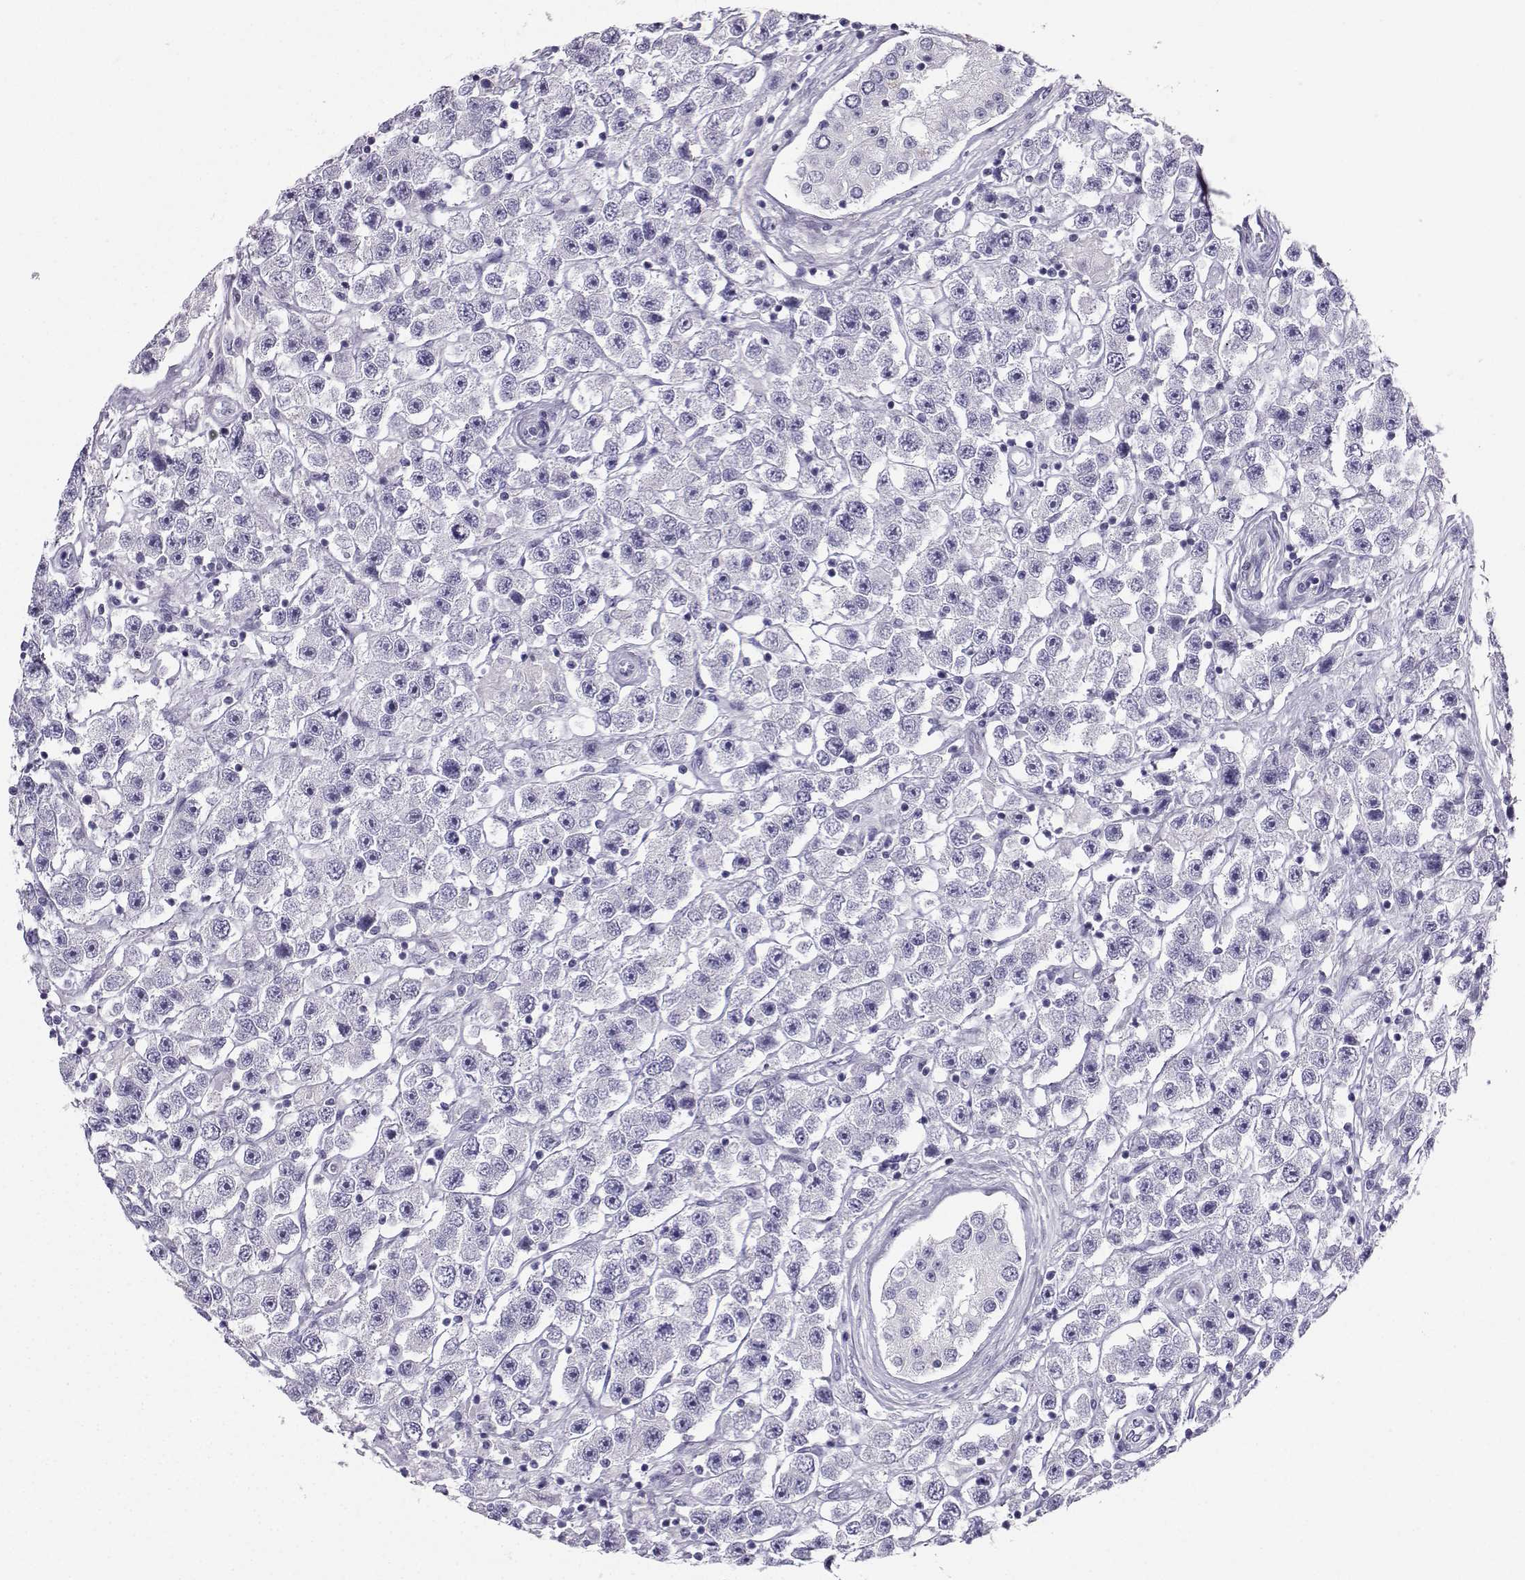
{"staining": {"intensity": "negative", "quantity": "none", "location": "none"}, "tissue": "testis cancer", "cell_type": "Tumor cells", "image_type": "cancer", "snomed": [{"axis": "morphology", "description": "Seminoma, NOS"}, {"axis": "topography", "description": "Testis"}], "caption": "This is an IHC photomicrograph of testis cancer. There is no positivity in tumor cells.", "gene": "NEFL", "patient": {"sex": "male", "age": 45}}